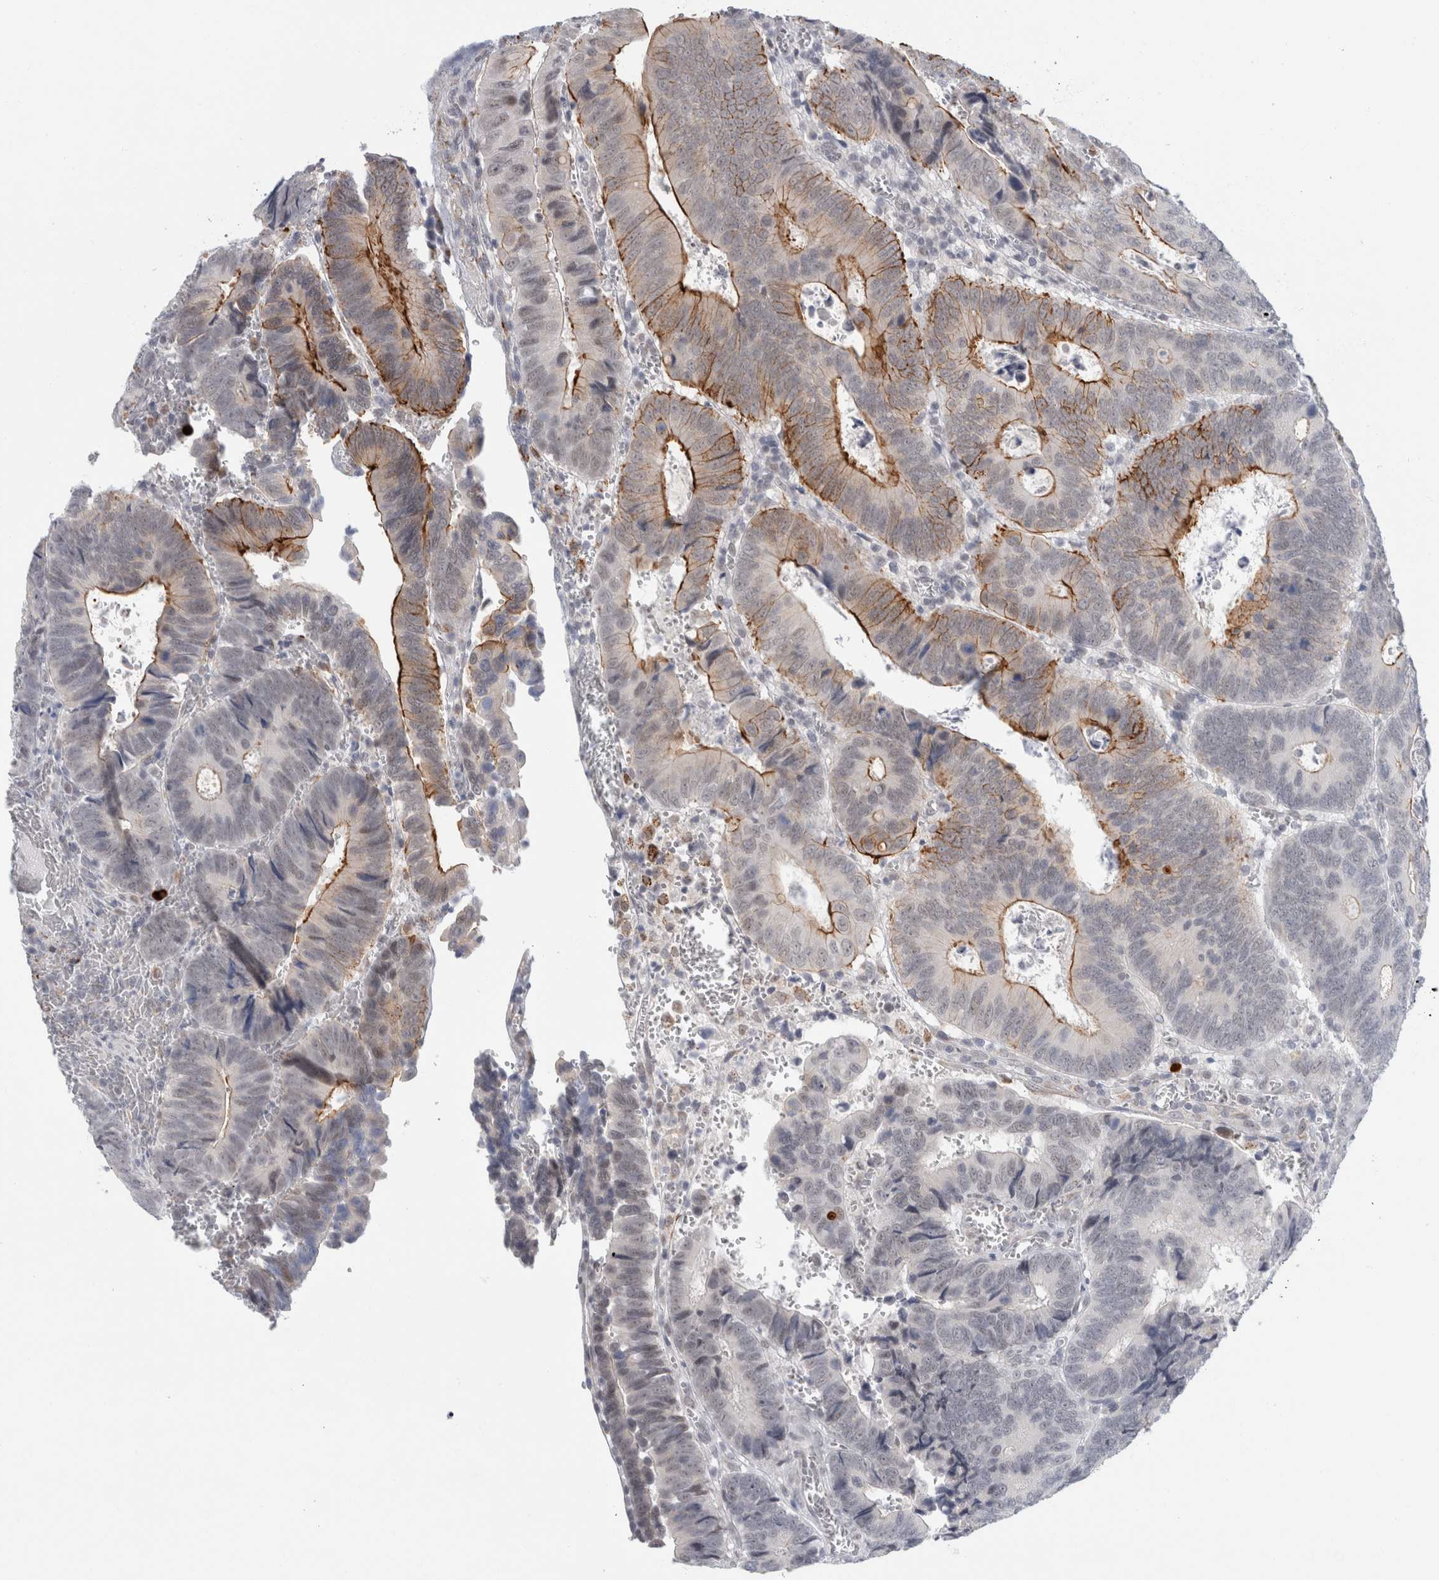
{"staining": {"intensity": "strong", "quantity": "<25%", "location": "cytoplasmic/membranous"}, "tissue": "colorectal cancer", "cell_type": "Tumor cells", "image_type": "cancer", "snomed": [{"axis": "morphology", "description": "Inflammation, NOS"}, {"axis": "morphology", "description": "Adenocarcinoma, NOS"}, {"axis": "topography", "description": "Colon"}], "caption": "DAB (3,3'-diaminobenzidine) immunohistochemical staining of adenocarcinoma (colorectal) reveals strong cytoplasmic/membranous protein staining in about <25% of tumor cells.", "gene": "NIPA1", "patient": {"sex": "male", "age": 72}}